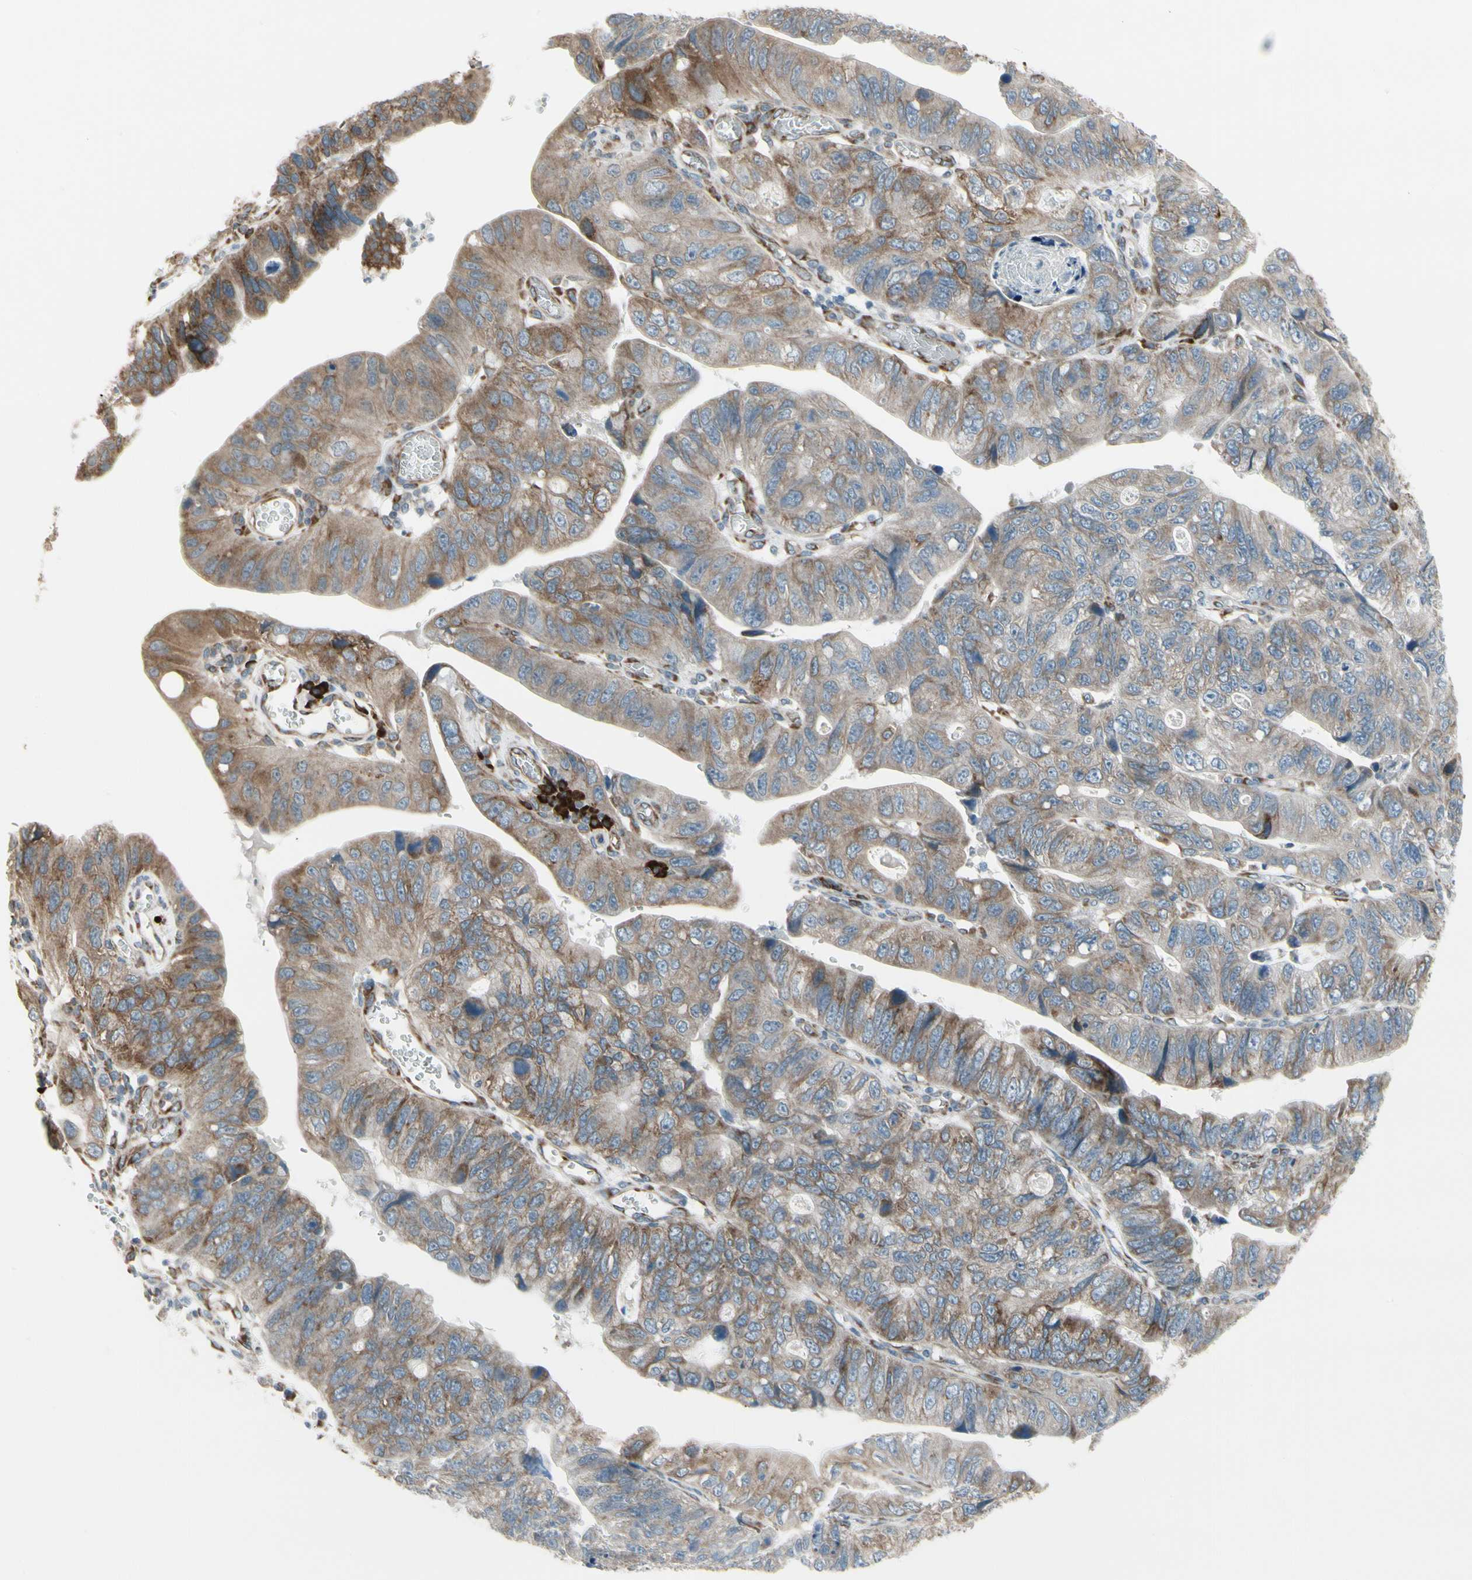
{"staining": {"intensity": "moderate", "quantity": ">75%", "location": "cytoplasmic/membranous"}, "tissue": "stomach cancer", "cell_type": "Tumor cells", "image_type": "cancer", "snomed": [{"axis": "morphology", "description": "Adenocarcinoma, NOS"}, {"axis": "topography", "description": "Stomach"}], "caption": "A high-resolution micrograph shows IHC staining of stomach adenocarcinoma, which exhibits moderate cytoplasmic/membranous expression in approximately >75% of tumor cells.", "gene": "FNDC3A", "patient": {"sex": "male", "age": 59}}